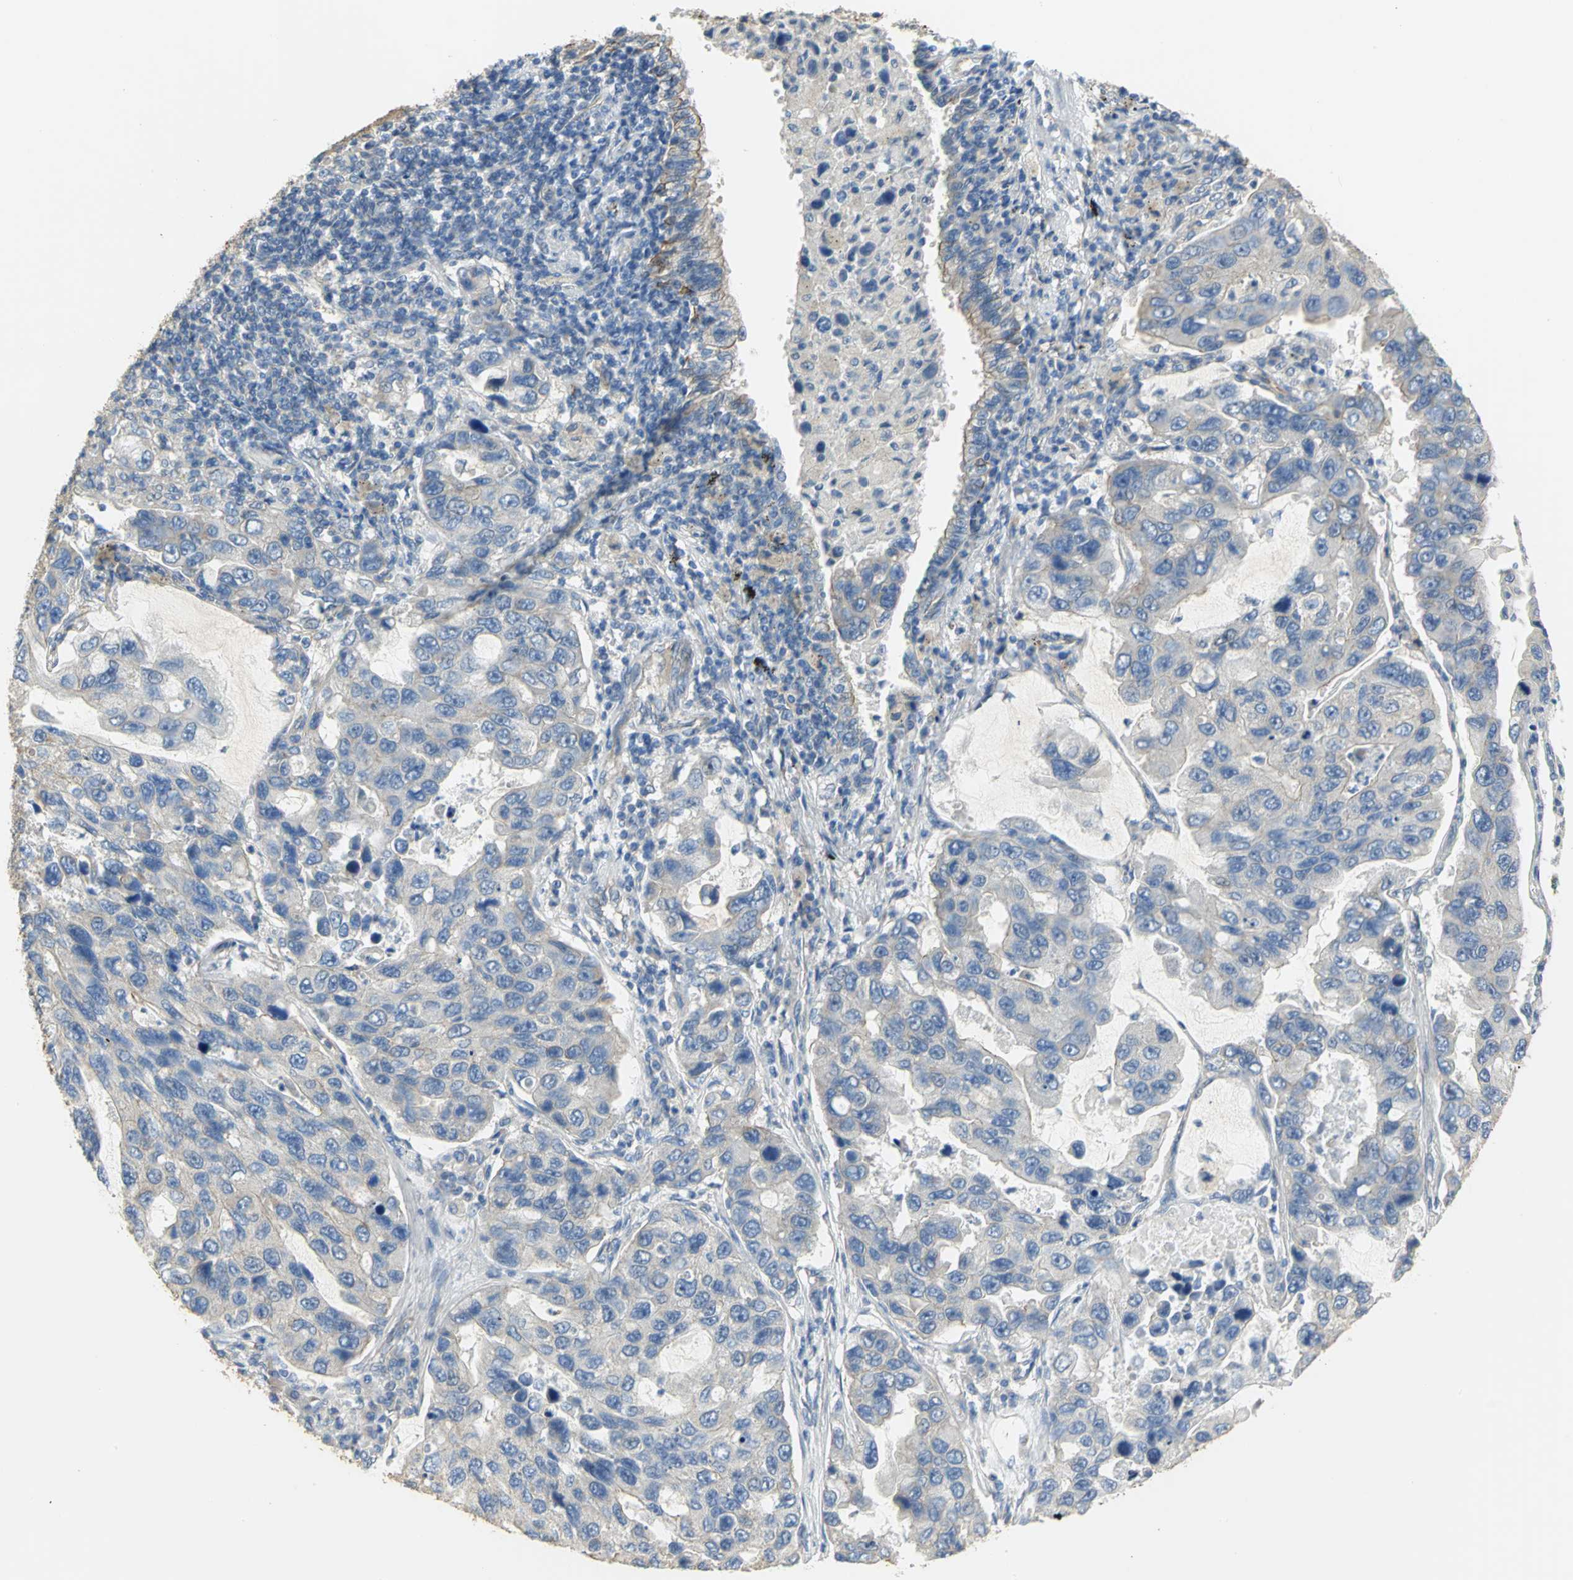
{"staining": {"intensity": "negative", "quantity": "none", "location": "none"}, "tissue": "lung cancer", "cell_type": "Tumor cells", "image_type": "cancer", "snomed": [{"axis": "morphology", "description": "Adenocarcinoma, NOS"}, {"axis": "topography", "description": "Lung"}], "caption": "The photomicrograph shows no staining of tumor cells in lung cancer (adenocarcinoma).", "gene": "HTR1F", "patient": {"sex": "male", "age": 64}}